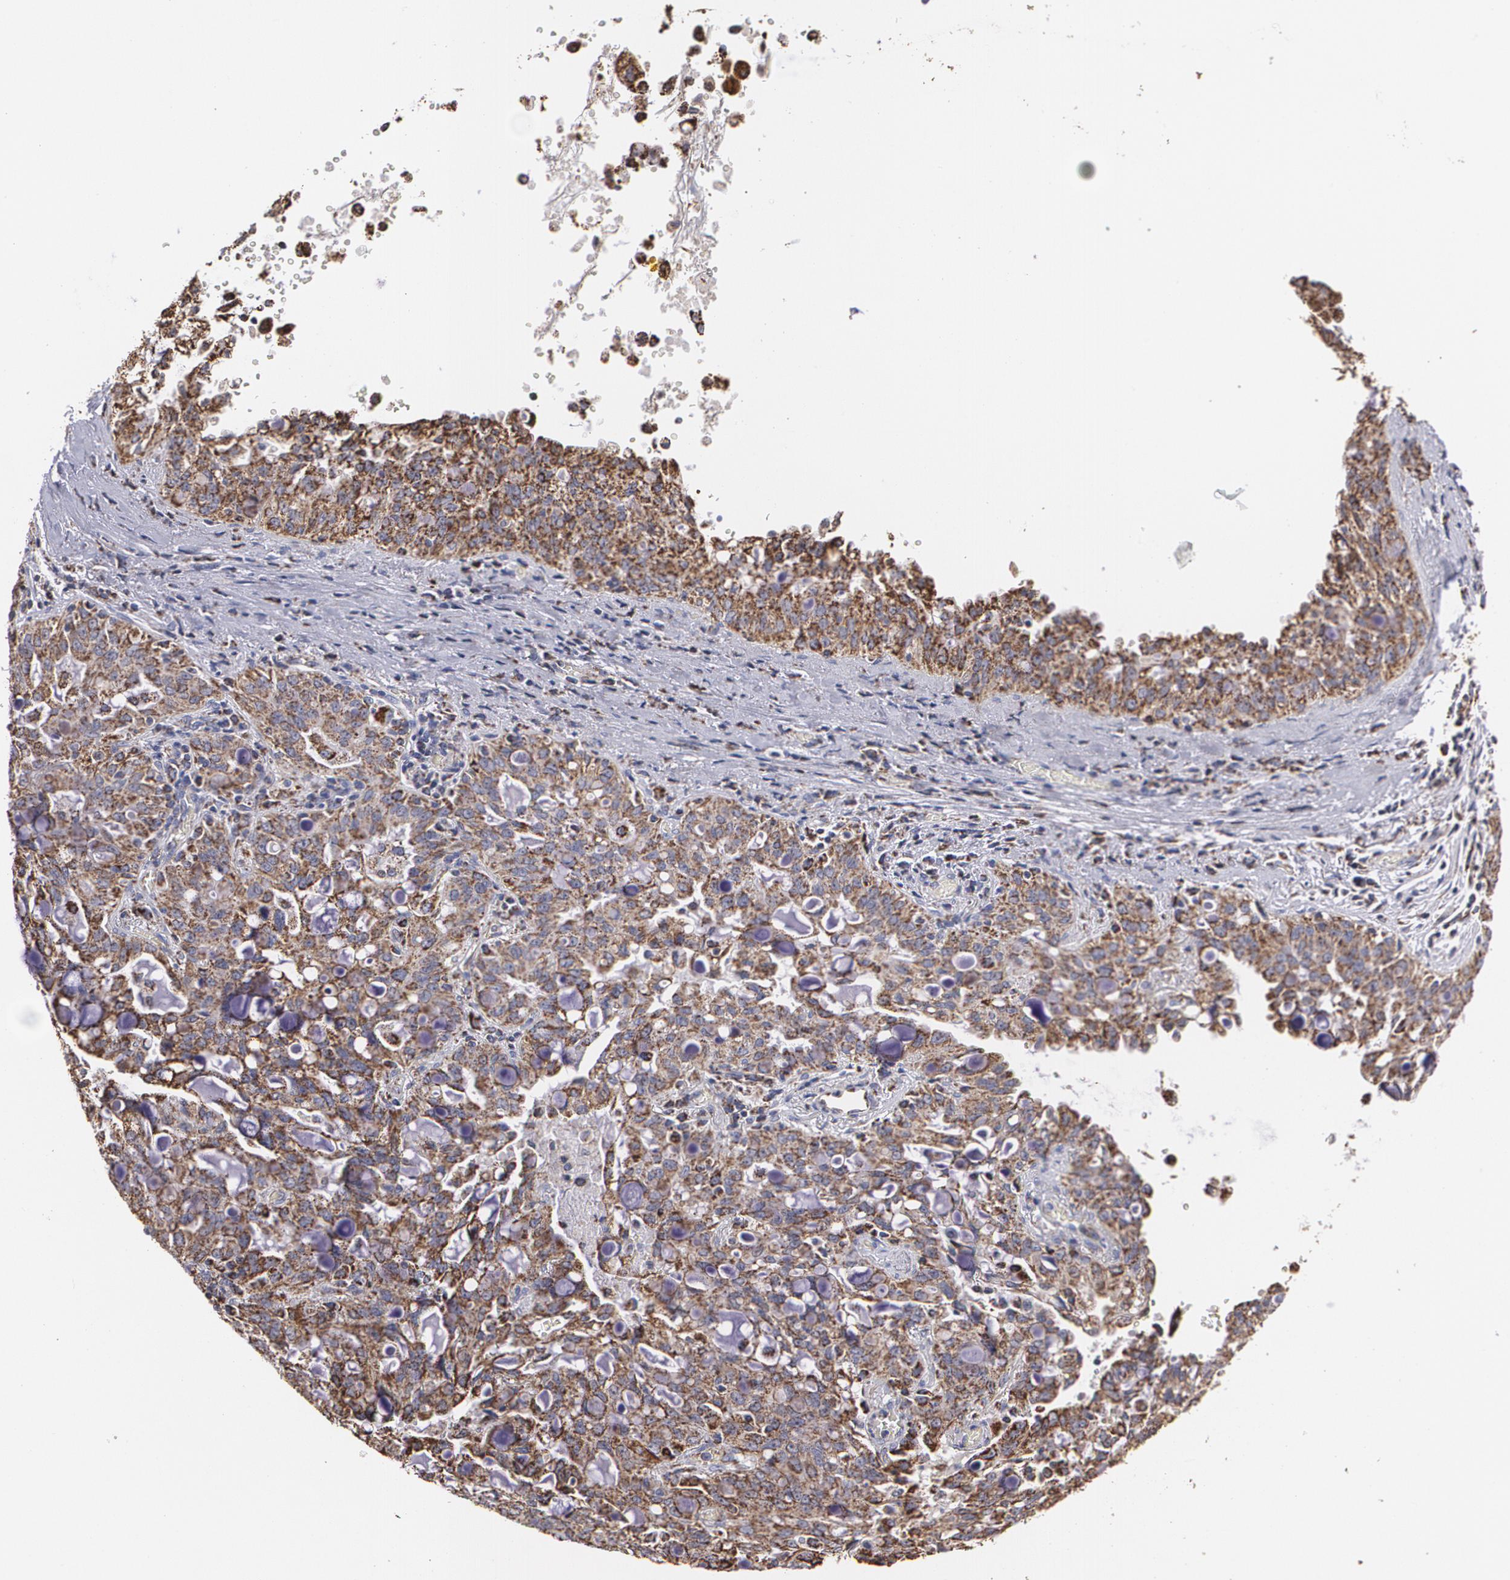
{"staining": {"intensity": "moderate", "quantity": ">75%", "location": "cytoplasmic/membranous"}, "tissue": "lung cancer", "cell_type": "Tumor cells", "image_type": "cancer", "snomed": [{"axis": "morphology", "description": "Adenocarcinoma, NOS"}, {"axis": "topography", "description": "Lung"}], "caption": "Protein expression by immunohistochemistry reveals moderate cytoplasmic/membranous staining in about >75% of tumor cells in lung adenocarcinoma.", "gene": "HSPD1", "patient": {"sex": "female", "age": 44}}